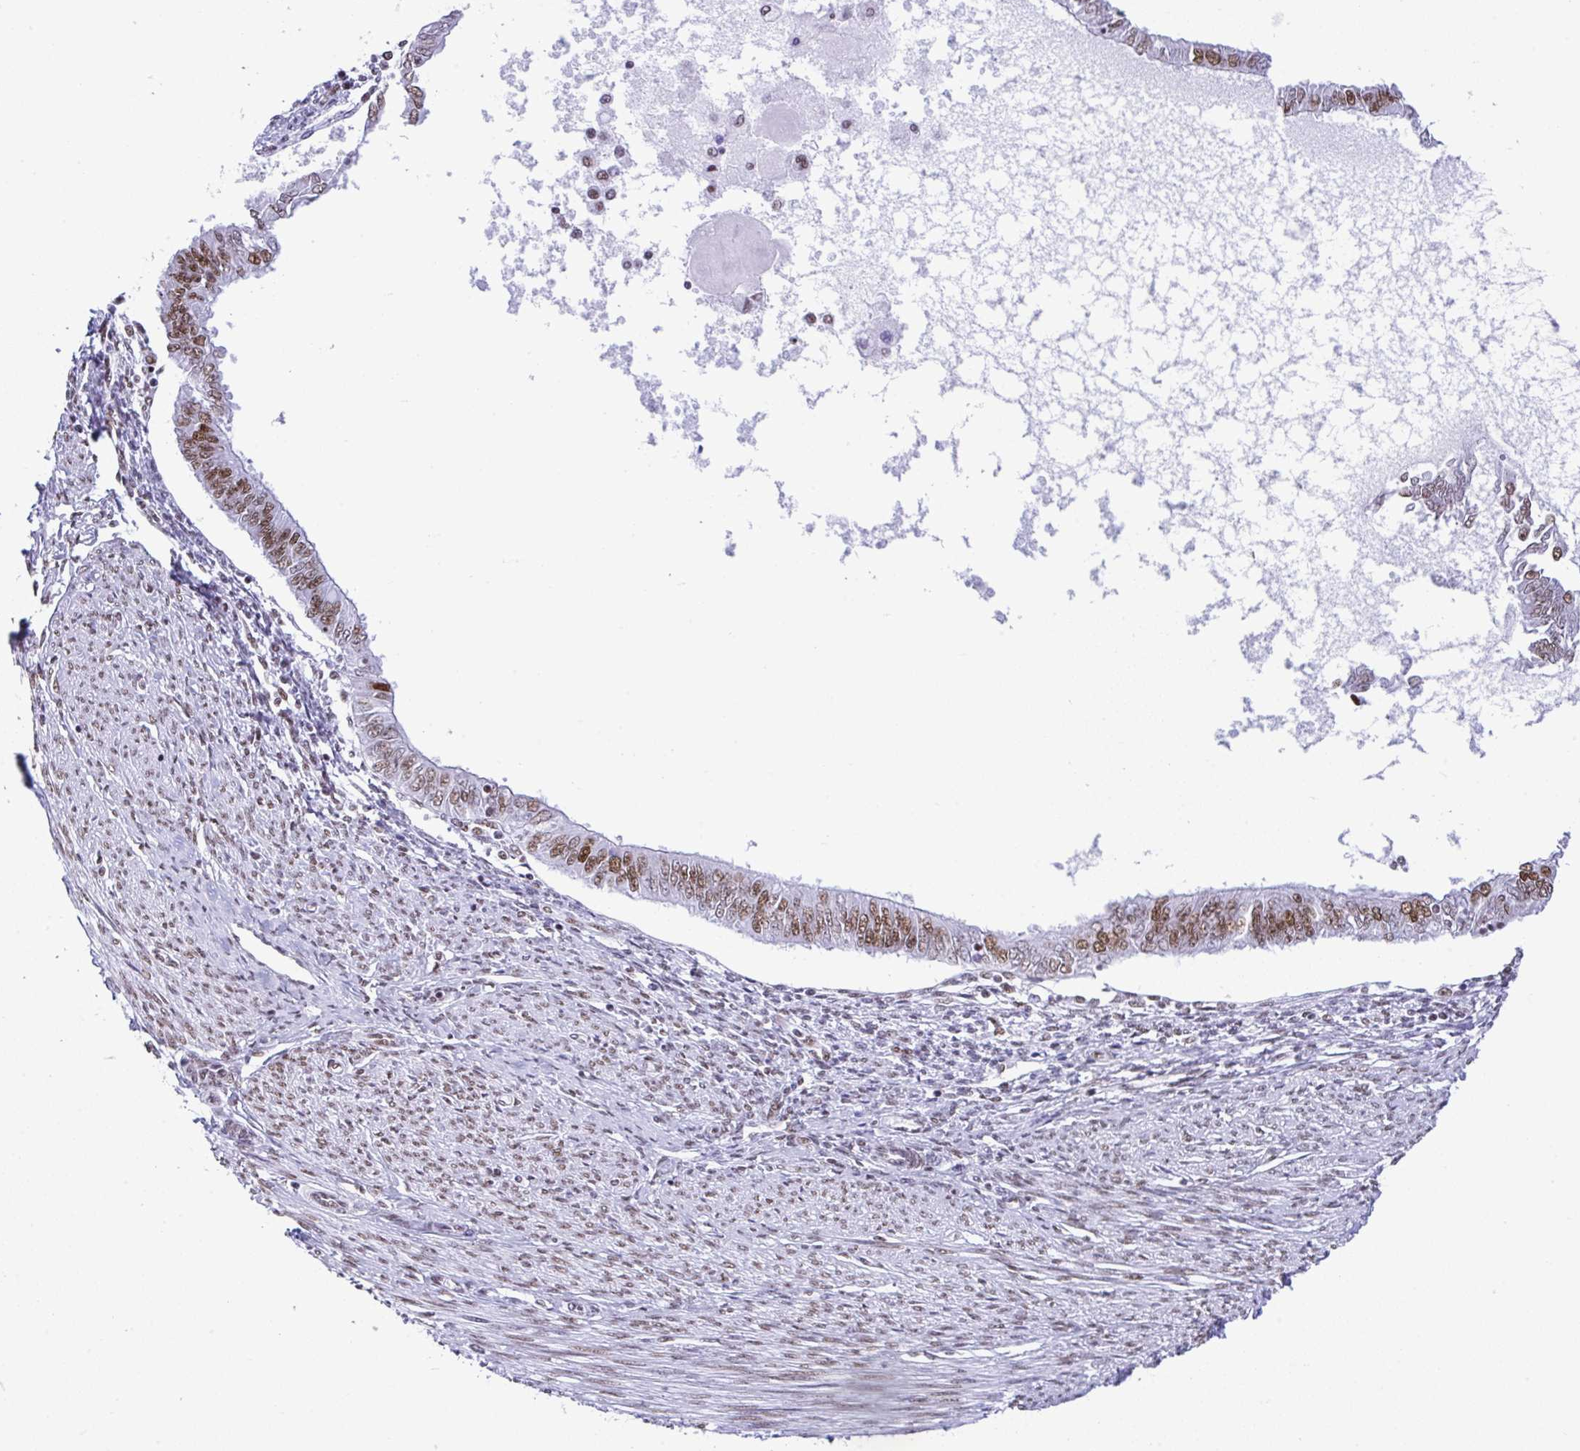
{"staining": {"intensity": "moderate", "quantity": "25%-75%", "location": "nuclear"}, "tissue": "endometrial cancer", "cell_type": "Tumor cells", "image_type": "cancer", "snomed": [{"axis": "morphology", "description": "Adenocarcinoma, NOS"}, {"axis": "topography", "description": "Endometrium"}], "caption": "A brown stain highlights moderate nuclear positivity of a protein in endometrial adenocarcinoma tumor cells. (brown staining indicates protein expression, while blue staining denotes nuclei).", "gene": "DDX52", "patient": {"sex": "female", "age": 58}}